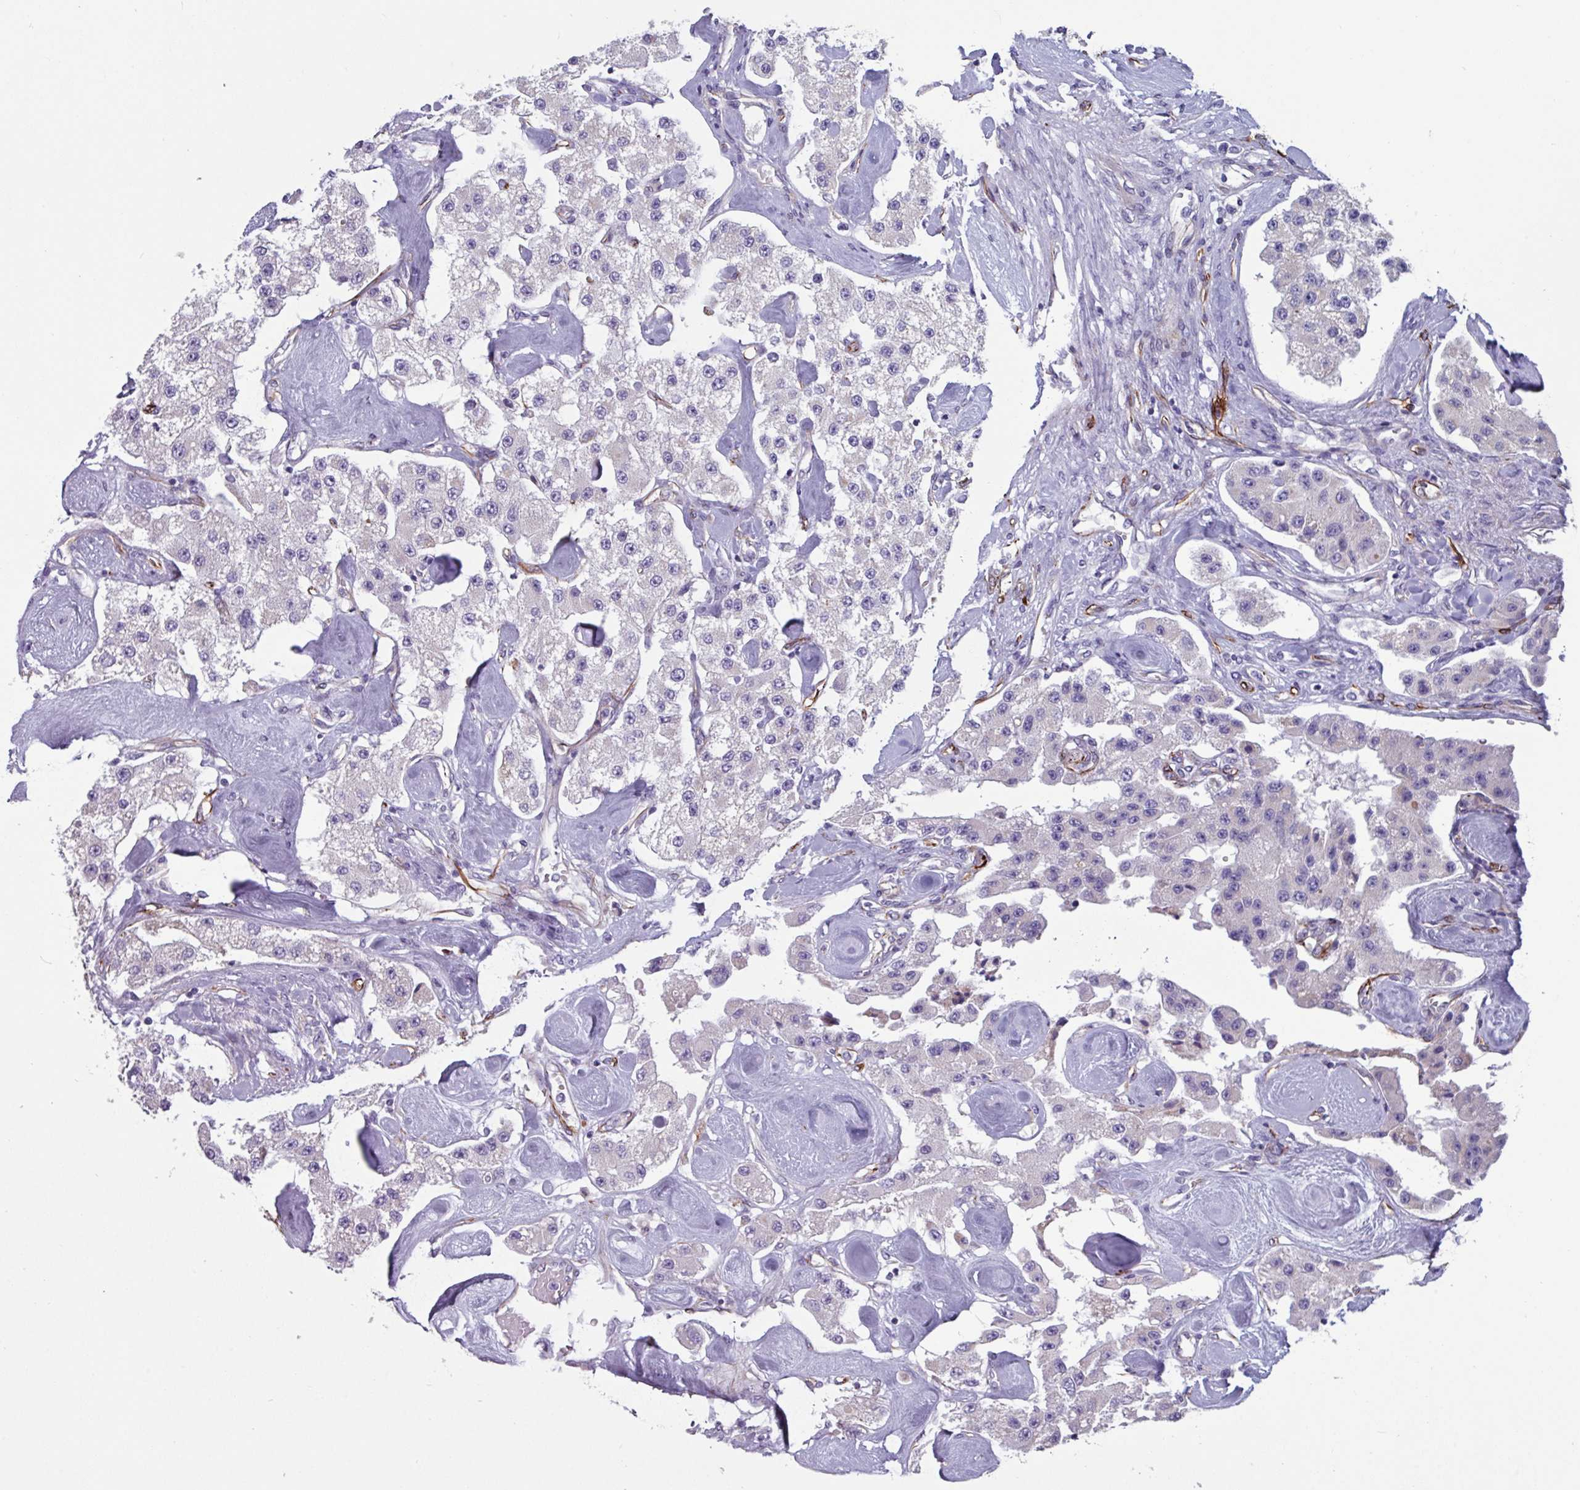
{"staining": {"intensity": "negative", "quantity": "none", "location": "none"}, "tissue": "carcinoid", "cell_type": "Tumor cells", "image_type": "cancer", "snomed": [{"axis": "morphology", "description": "Carcinoid, malignant, NOS"}, {"axis": "topography", "description": "Pancreas"}], "caption": "A micrograph of human carcinoid is negative for staining in tumor cells.", "gene": "BTD", "patient": {"sex": "male", "age": 41}}